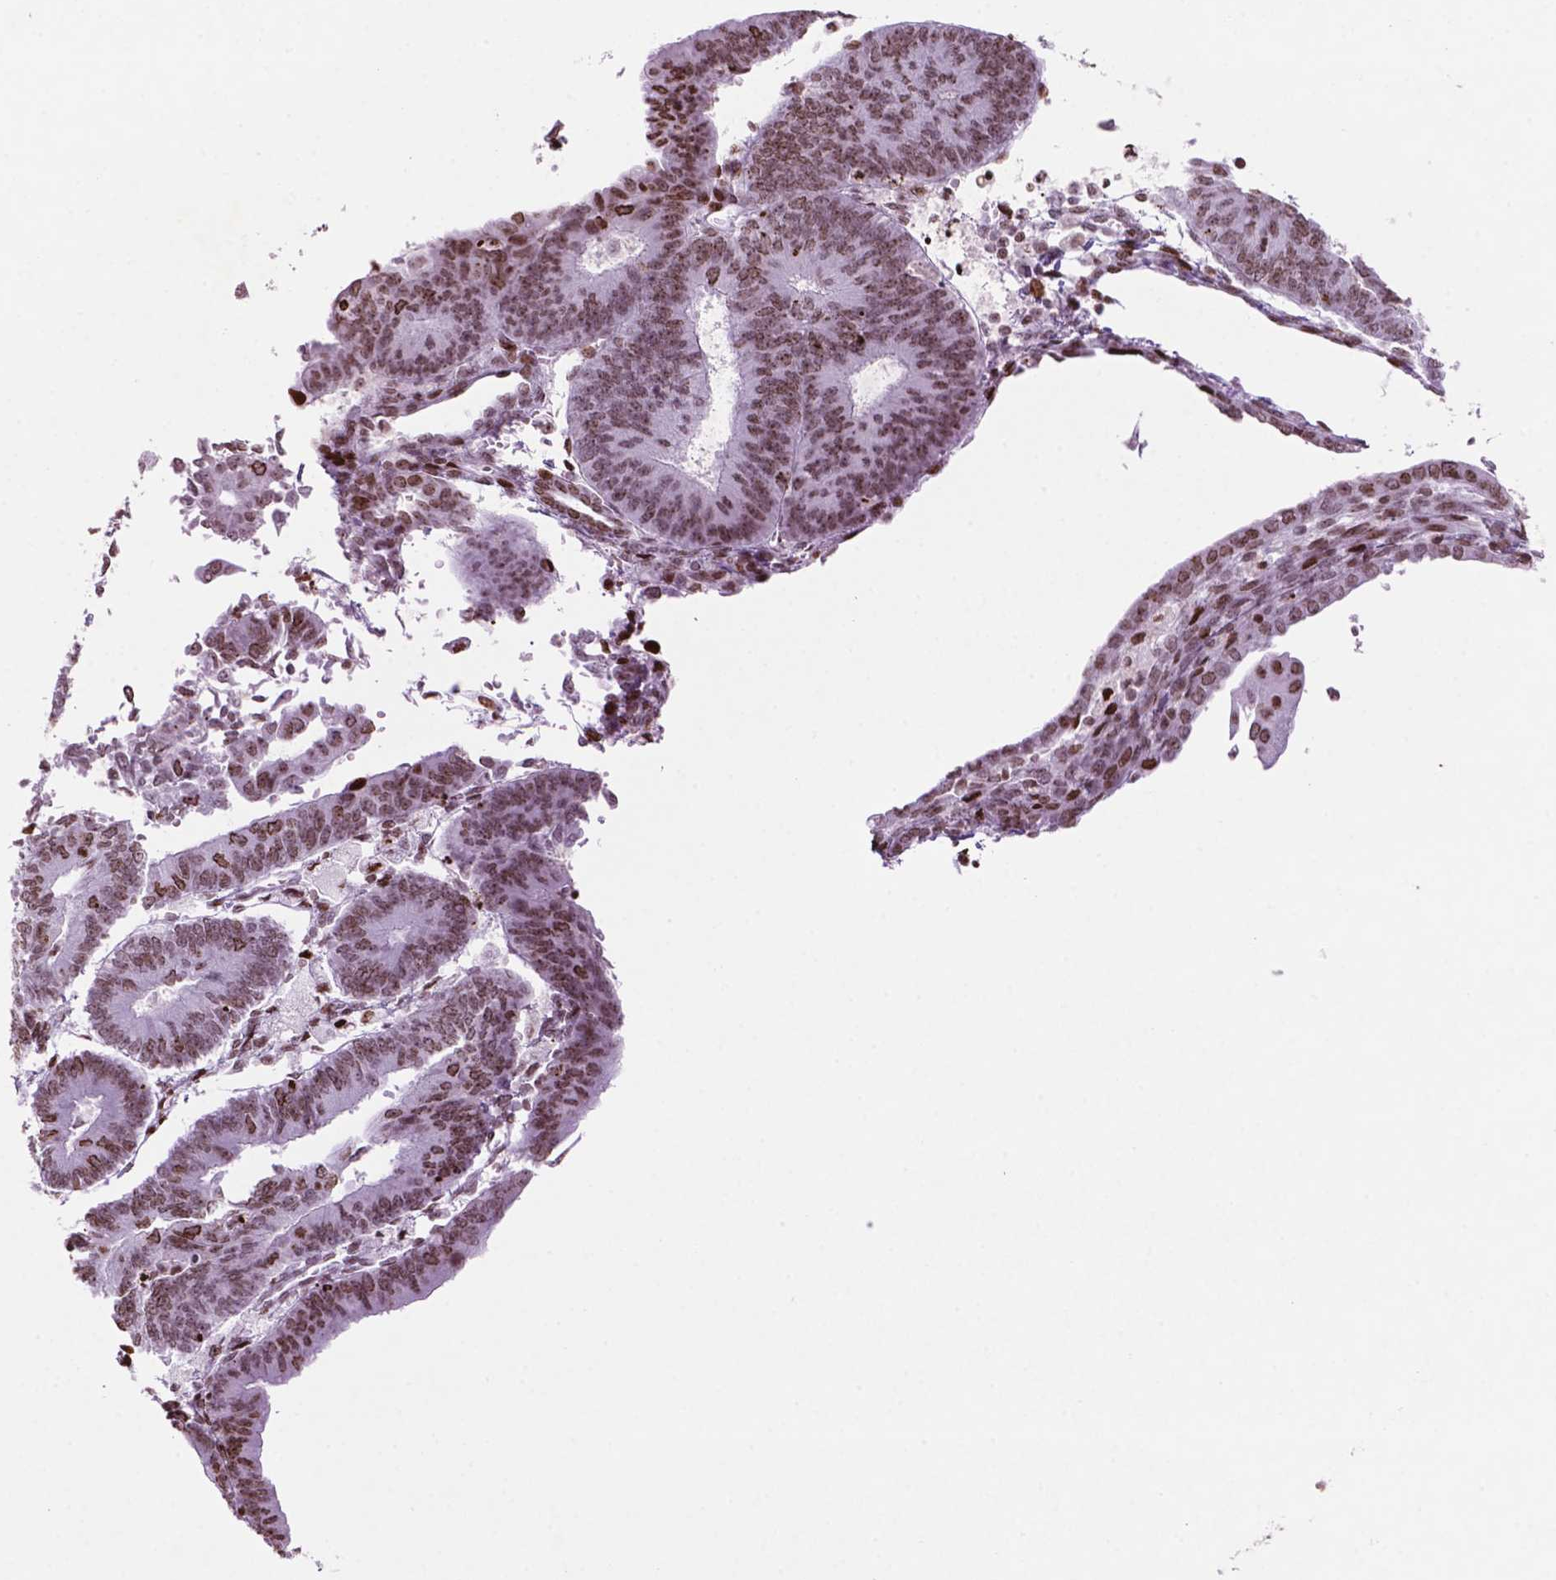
{"staining": {"intensity": "moderate", "quantity": ">75%", "location": "nuclear"}, "tissue": "endometrial cancer", "cell_type": "Tumor cells", "image_type": "cancer", "snomed": [{"axis": "morphology", "description": "Adenocarcinoma, NOS"}, {"axis": "topography", "description": "Endometrium"}], "caption": "This is an image of immunohistochemistry staining of adenocarcinoma (endometrial), which shows moderate expression in the nuclear of tumor cells.", "gene": "TMEM250", "patient": {"sex": "female", "age": 65}}